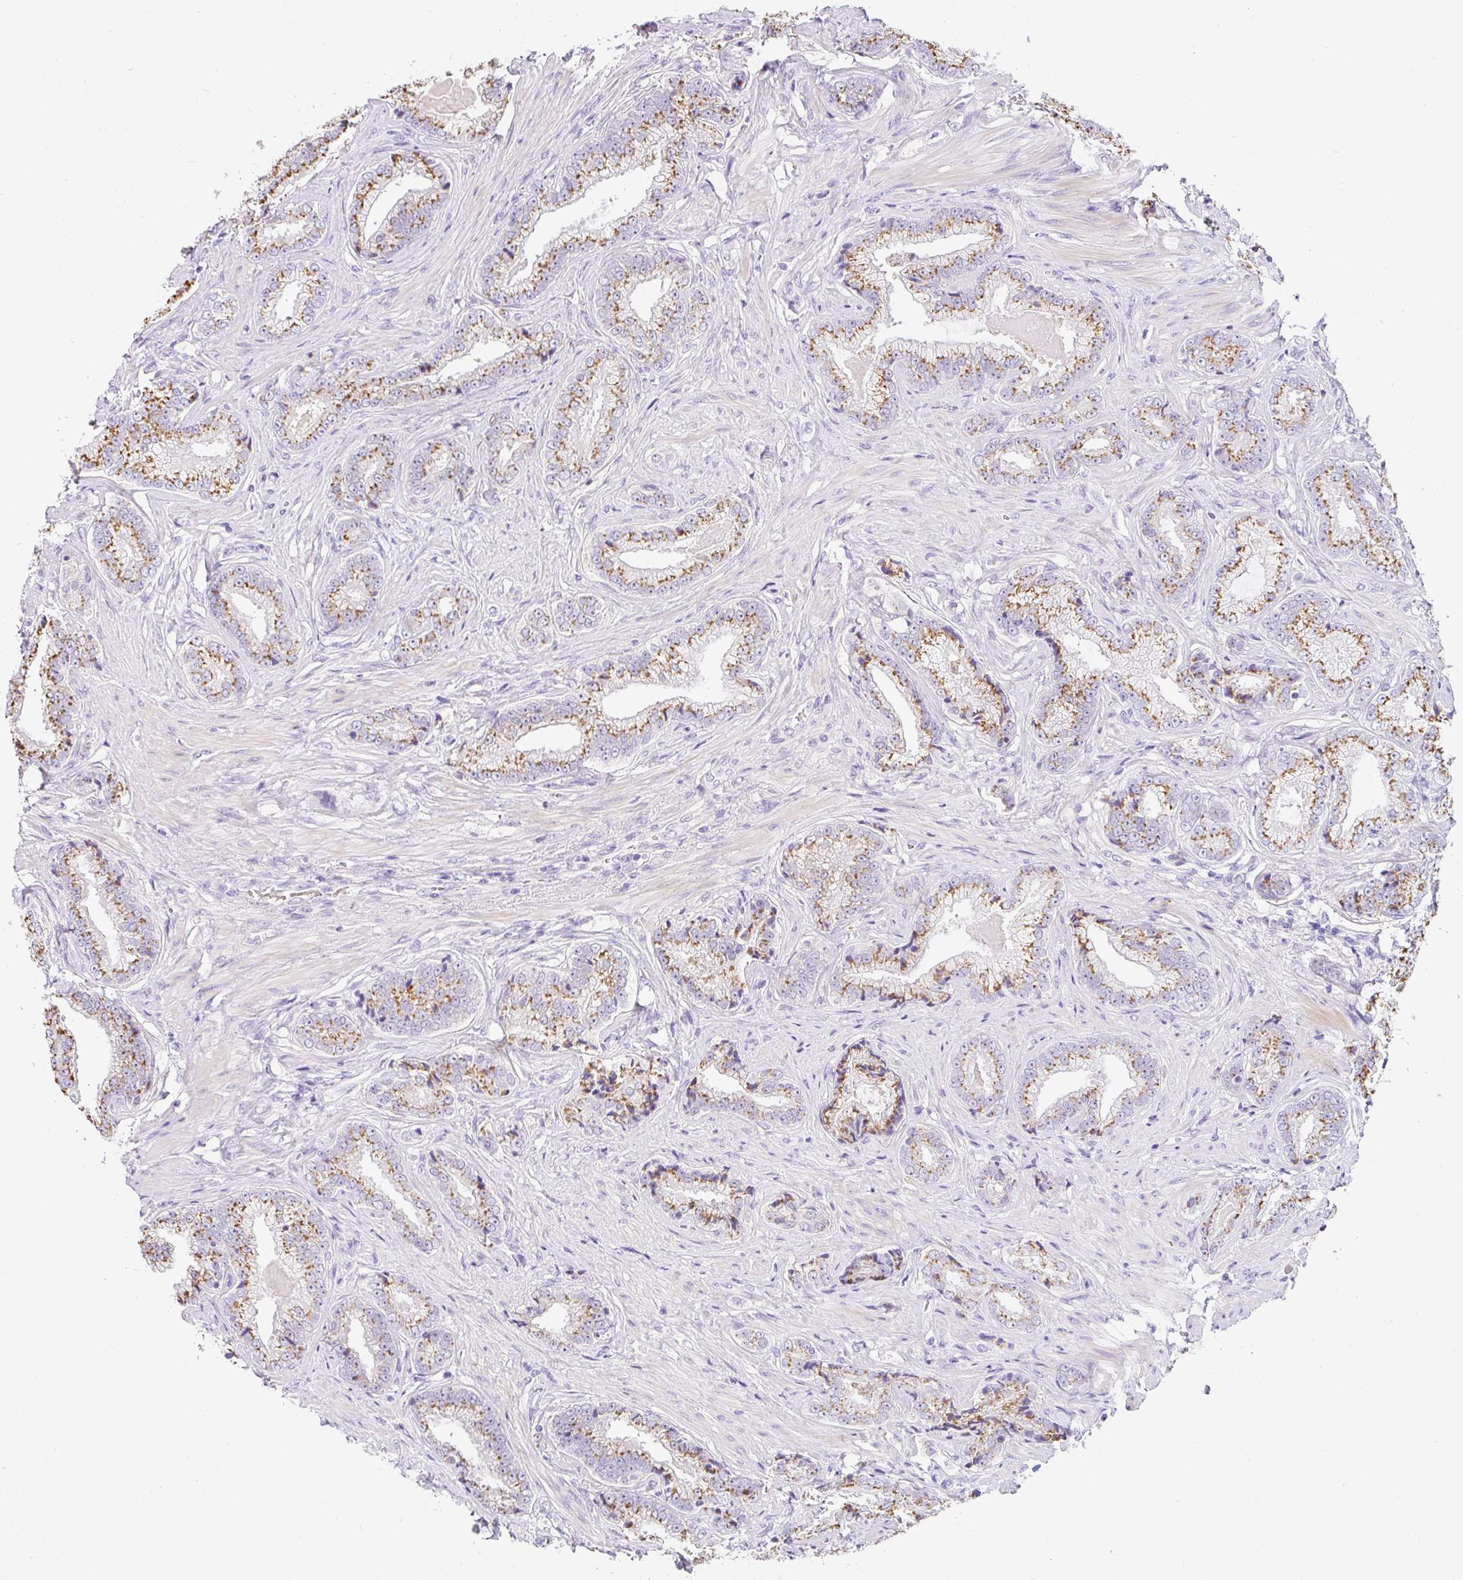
{"staining": {"intensity": "moderate", "quantity": ">75%", "location": "cytoplasmic/membranous"}, "tissue": "prostate cancer", "cell_type": "Tumor cells", "image_type": "cancer", "snomed": [{"axis": "morphology", "description": "Adenocarcinoma, Low grade"}, {"axis": "topography", "description": "Prostate"}], "caption": "Protein staining reveals moderate cytoplasmic/membranous expression in about >75% of tumor cells in prostate low-grade adenocarcinoma.", "gene": "DTX4", "patient": {"sex": "male", "age": 61}}